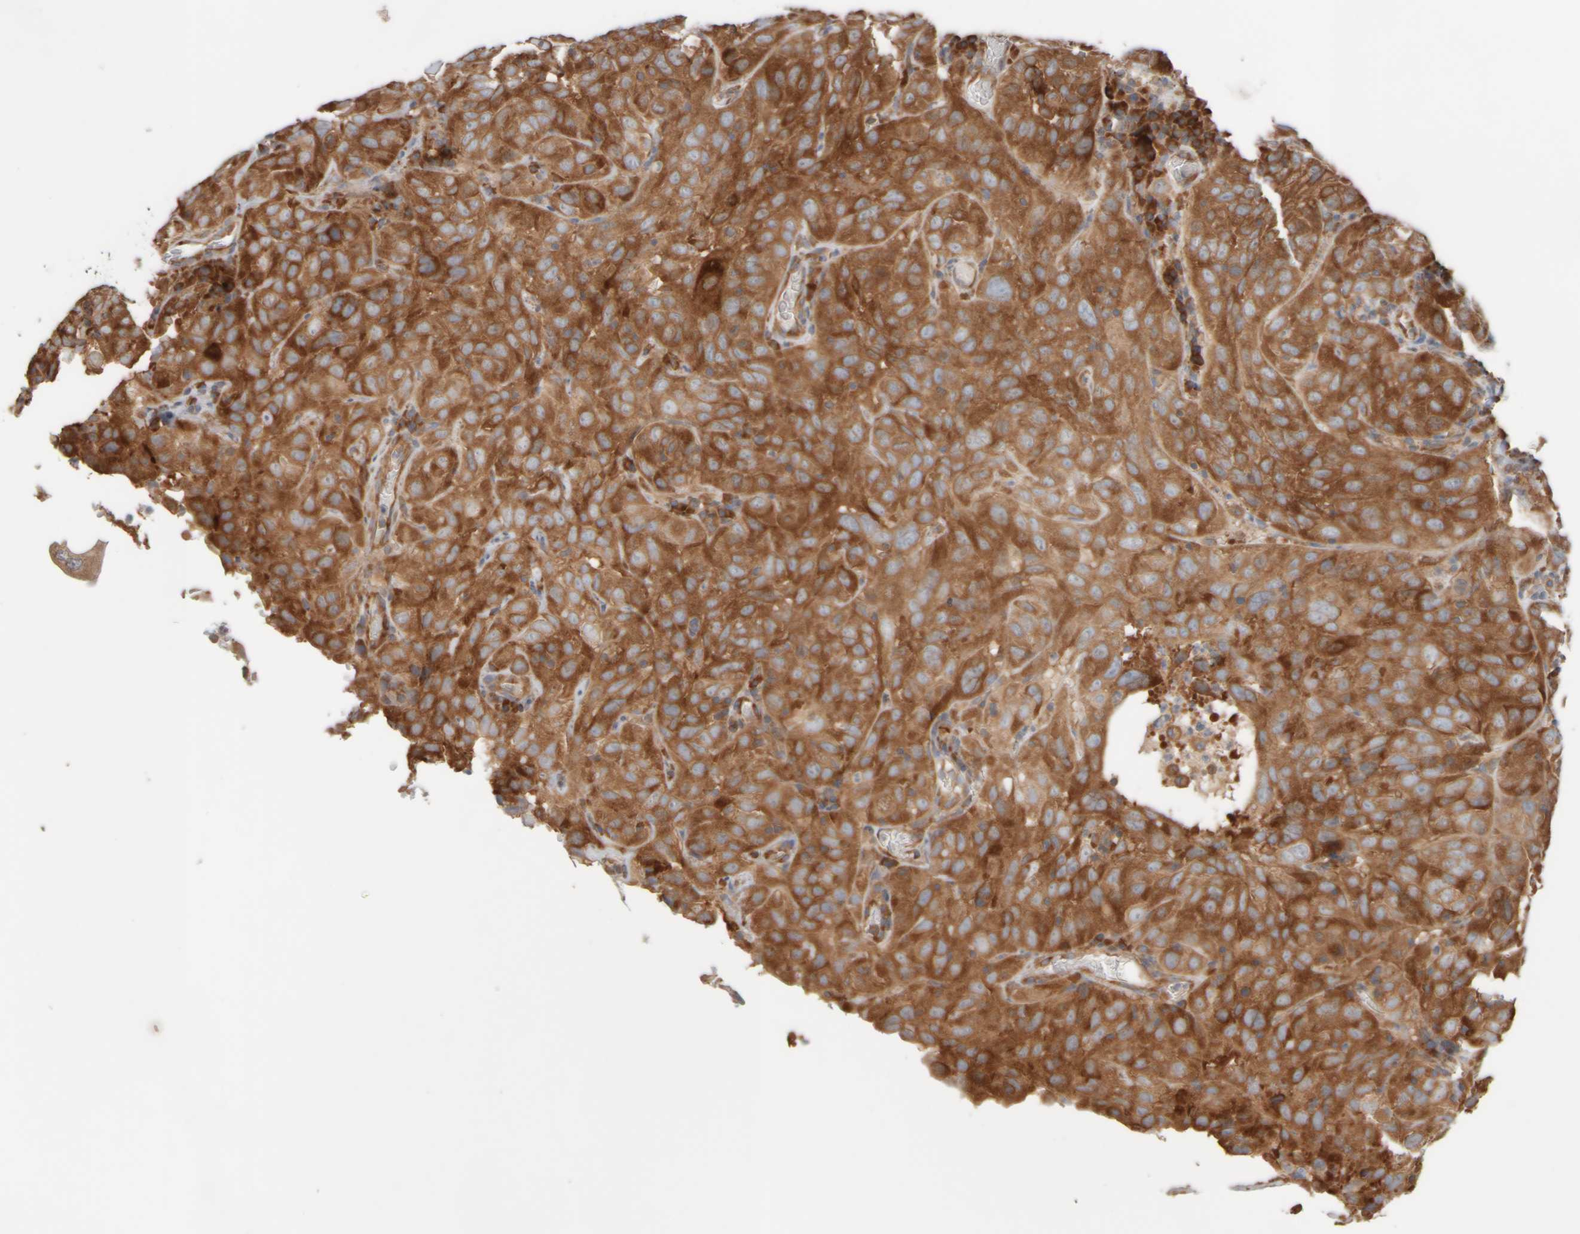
{"staining": {"intensity": "strong", "quantity": ">75%", "location": "cytoplasmic/membranous"}, "tissue": "cervical cancer", "cell_type": "Tumor cells", "image_type": "cancer", "snomed": [{"axis": "morphology", "description": "Squamous cell carcinoma, NOS"}, {"axis": "topography", "description": "Cervix"}], "caption": "Immunohistochemical staining of cervical cancer (squamous cell carcinoma) shows strong cytoplasmic/membranous protein staining in about >75% of tumor cells.", "gene": "EIF2B3", "patient": {"sex": "female", "age": 32}}